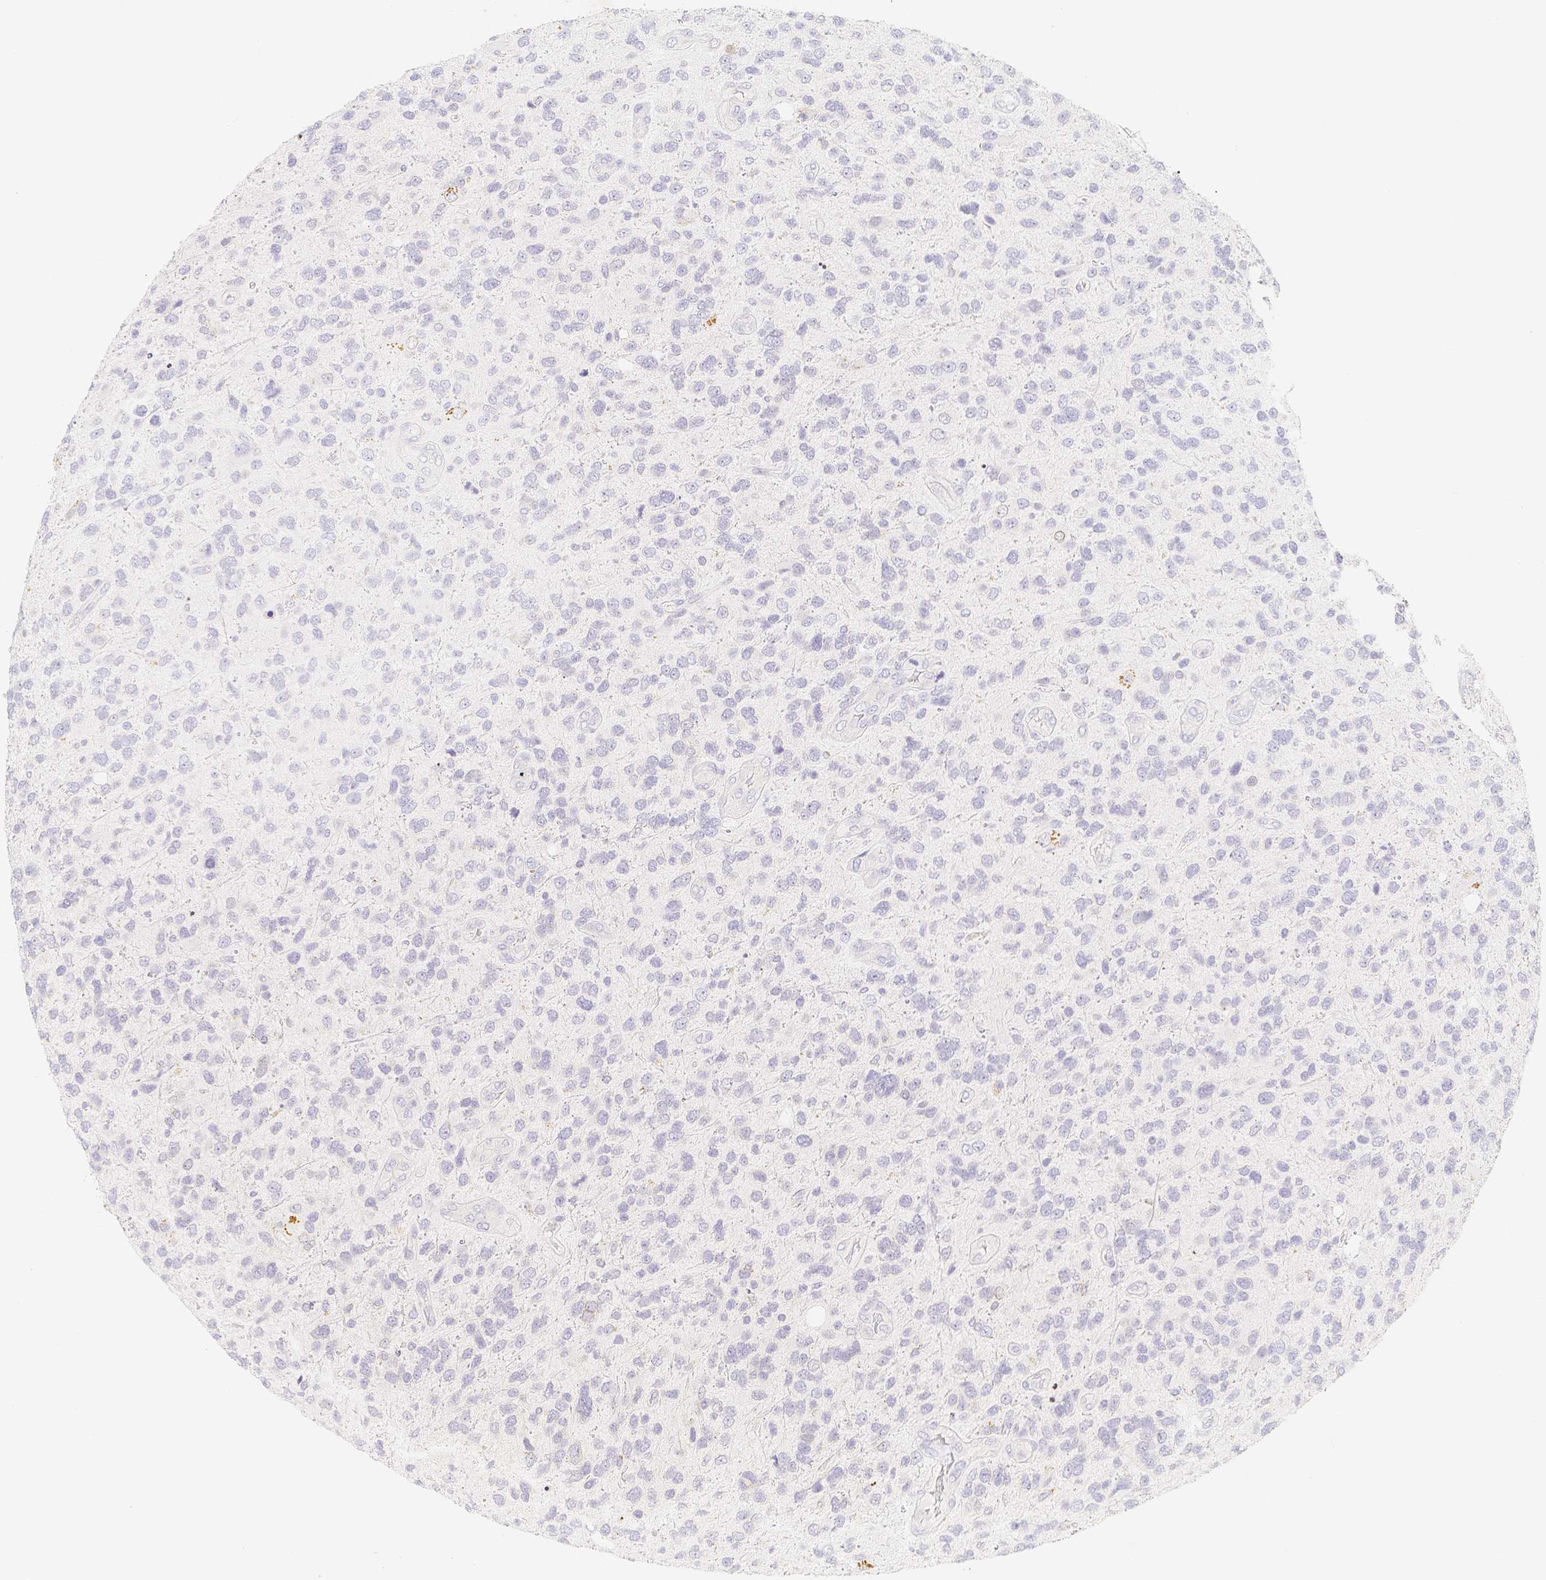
{"staining": {"intensity": "negative", "quantity": "none", "location": "none"}, "tissue": "glioma", "cell_type": "Tumor cells", "image_type": "cancer", "snomed": [{"axis": "morphology", "description": "Glioma, malignant, High grade"}, {"axis": "topography", "description": "Brain"}], "caption": "Tumor cells are negative for protein expression in human malignant glioma (high-grade). (DAB immunohistochemistry, high magnification).", "gene": "PADI4", "patient": {"sex": "female", "age": 58}}